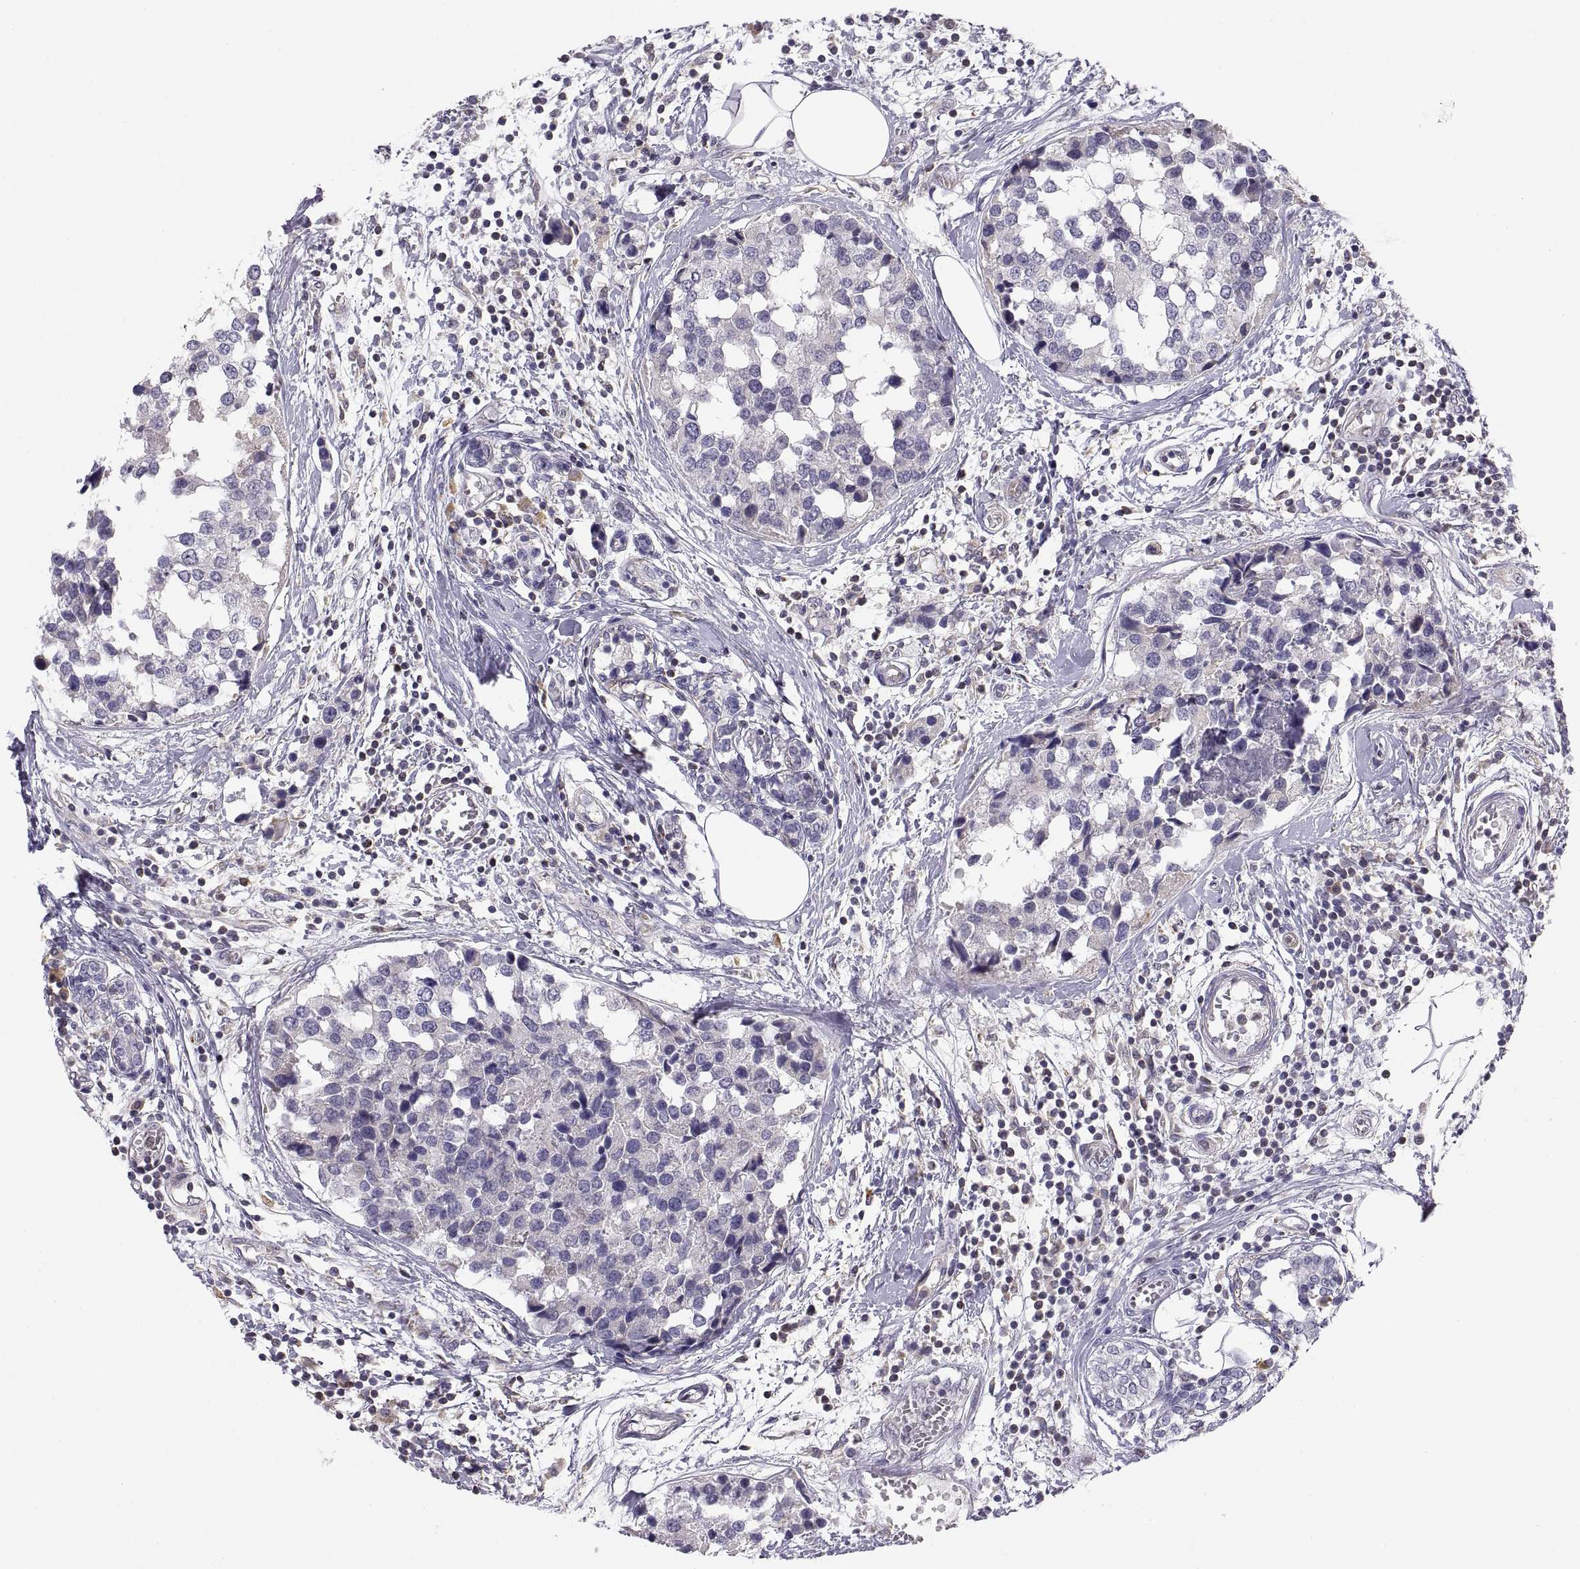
{"staining": {"intensity": "negative", "quantity": "none", "location": "none"}, "tissue": "breast cancer", "cell_type": "Tumor cells", "image_type": "cancer", "snomed": [{"axis": "morphology", "description": "Lobular carcinoma"}, {"axis": "topography", "description": "Breast"}], "caption": "A histopathology image of human breast cancer is negative for staining in tumor cells.", "gene": "ERO1A", "patient": {"sex": "female", "age": 59}}